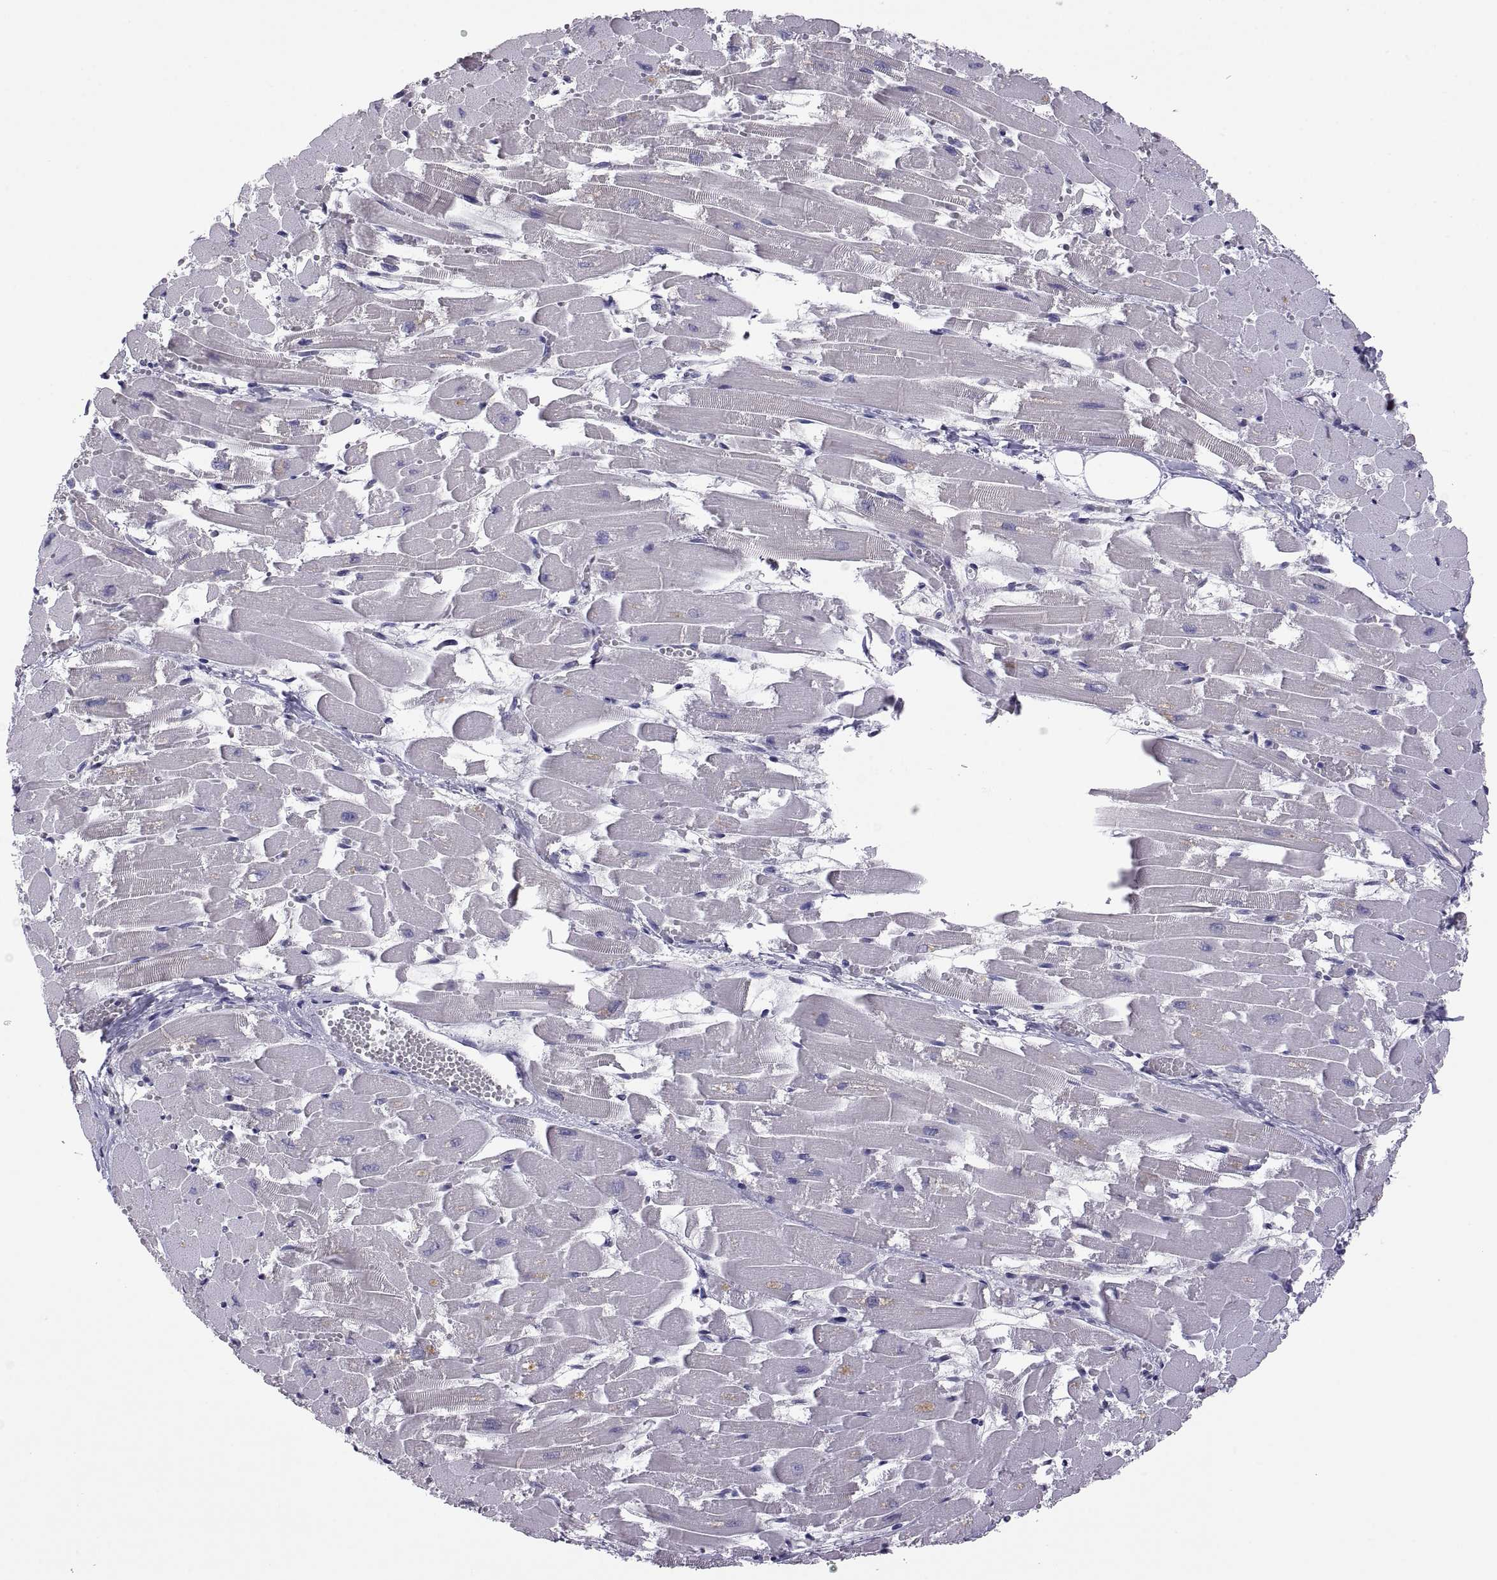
{"staining": {"intensity": "negative", "quantity": "none", "location": "none"}, "tissue": "heart muscle", "cell_type": "Cardiomyocytes", "image_type": "normal", "snomed": [{"axis": "morphology", "description": "Normal tissue, NOS"}, {"axis": "topography", "description": "Heart"}], "caption": "Immunohistochemistry (IHC) of unremarkable human heart muscle demonstrates no expression in cardiomyocytes.", "gene": "FGF9", "patient": {"sex": "female", "age": 52}}